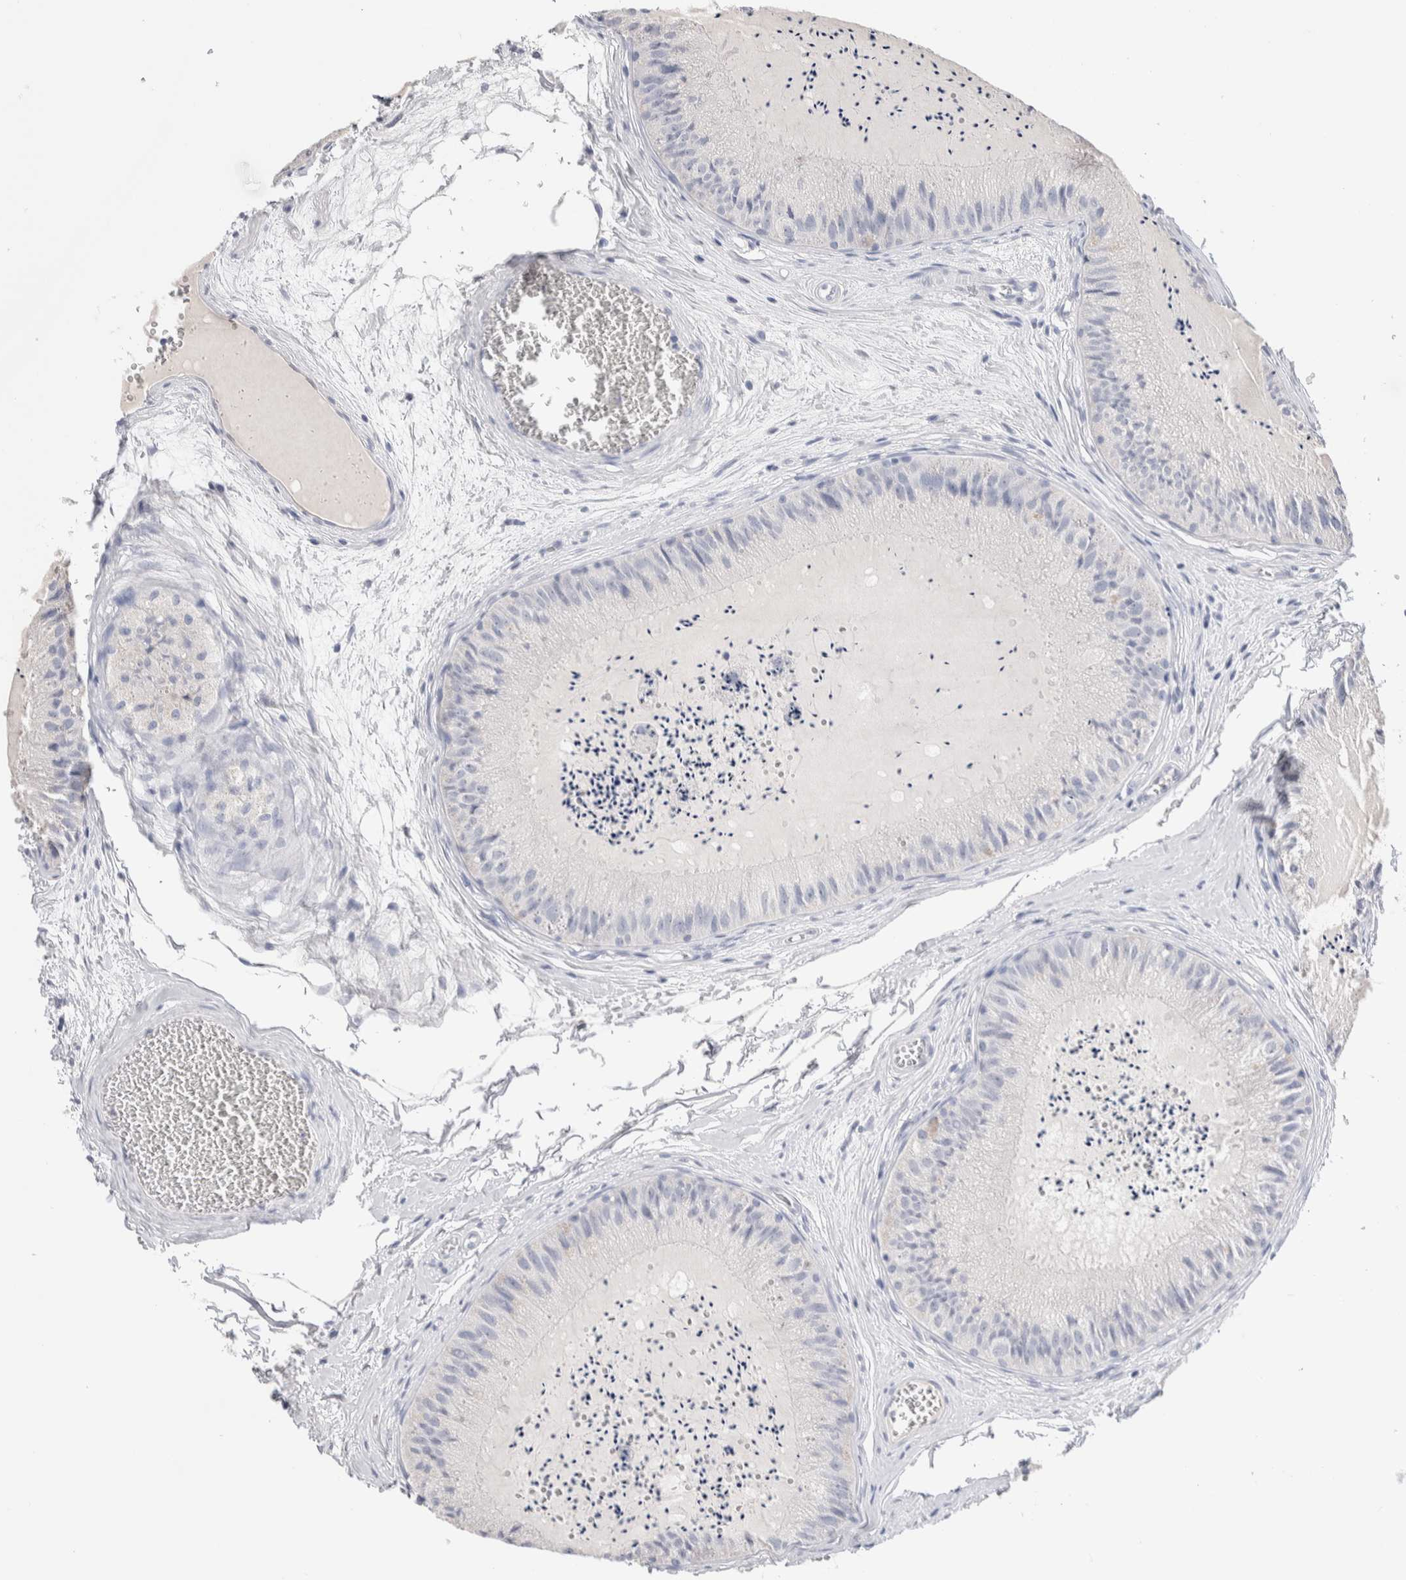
{"staining": {"intensity": "negative", "quantity": "none", "location": "none"}, "tissue": "epididymis", "cell_type": "Glandular cells", "image_type": "normal", "snomed": [{"axis": "morphology", "description": "Normal tissue, NOS"}, {"axis": "topography", "description": "Epididymis"}], "caption": "This is an immunohistochemistry (IHC) histopathology image of normal epididymis. There is no positivity in glandular cells.", "gene": "GDA", "patient": {"sex": "male", "age": 31}}